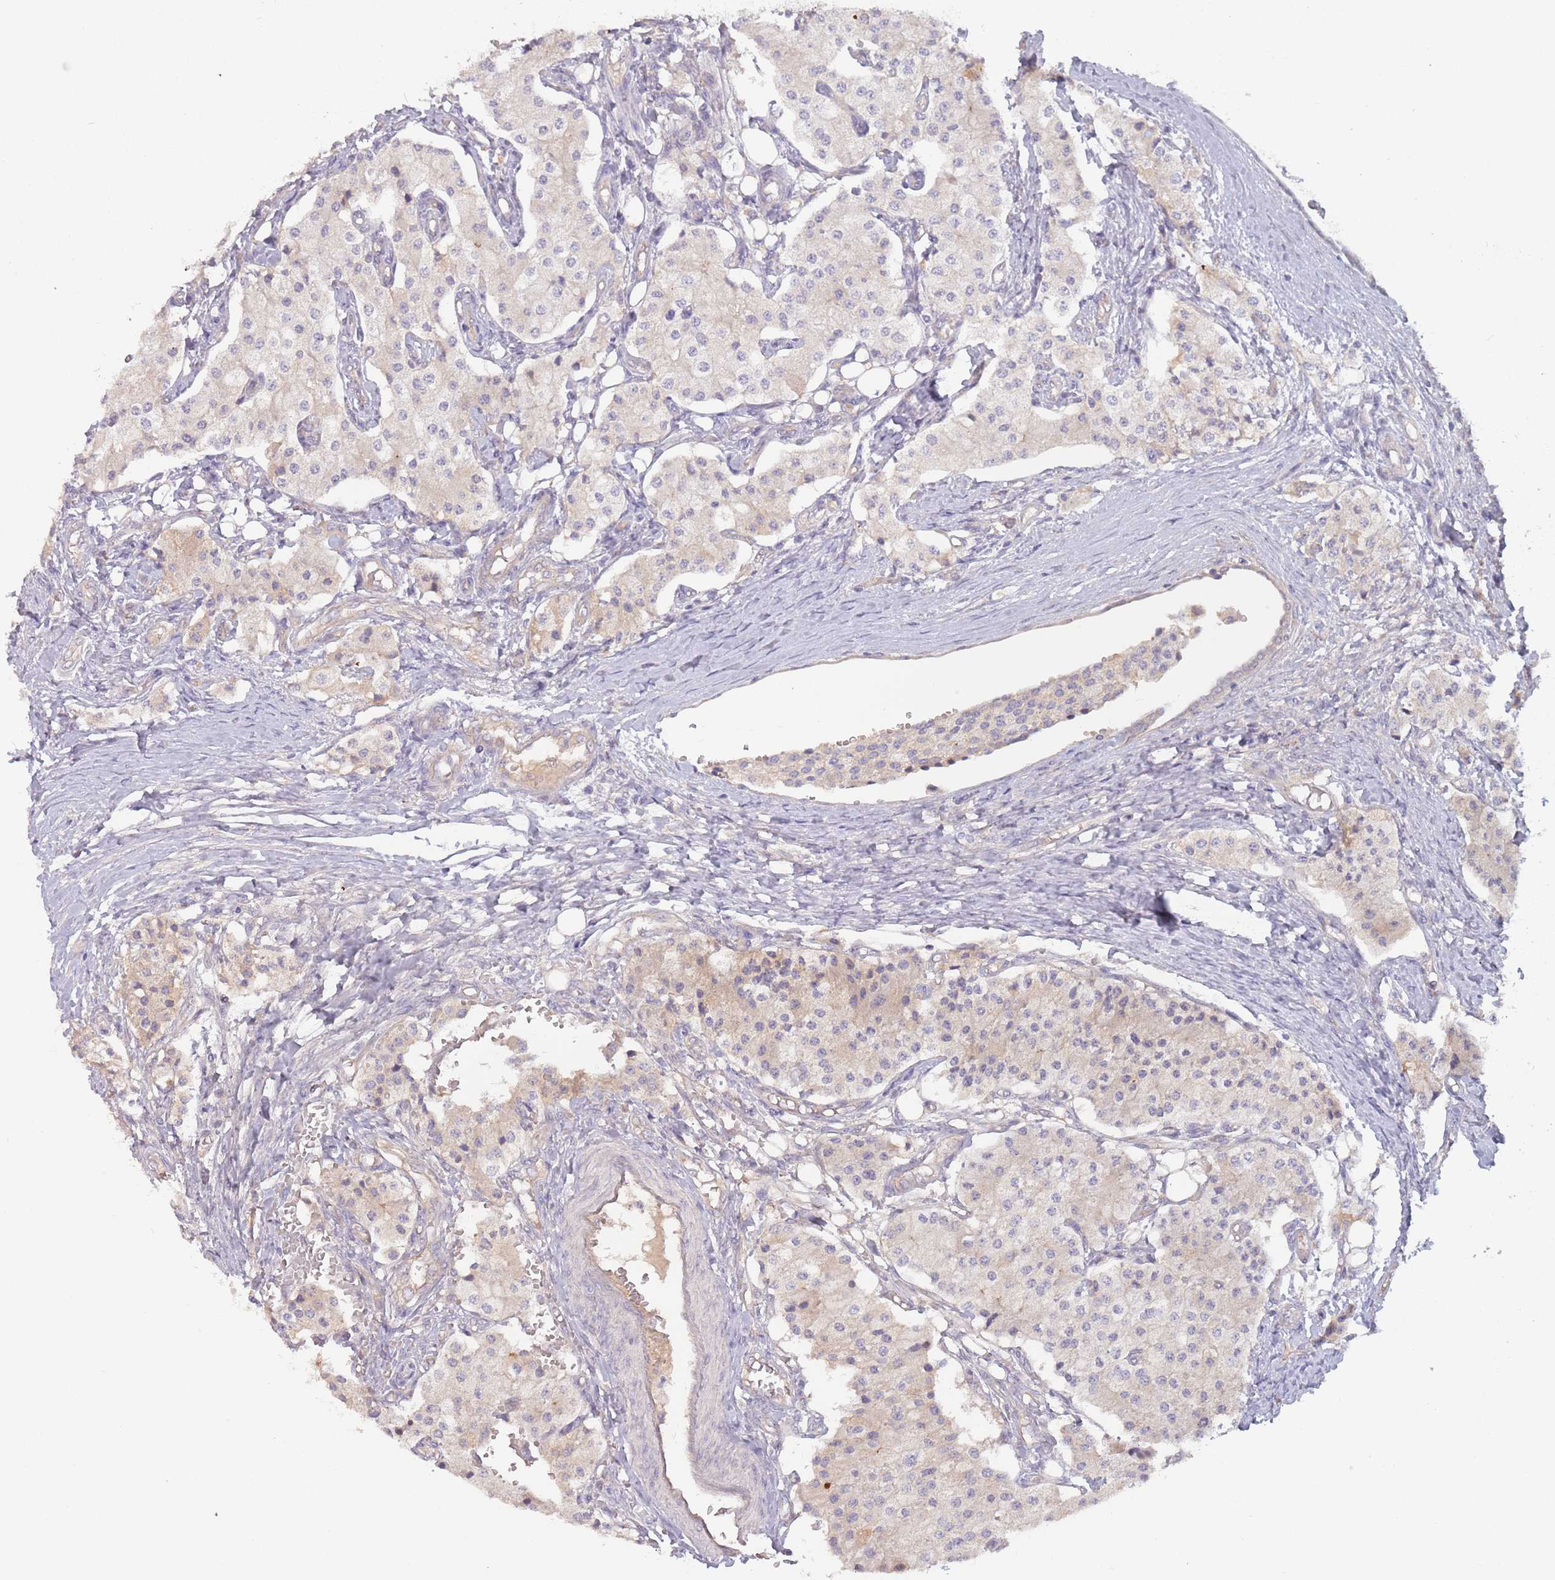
{"staining": {"intensity": "negative", "quantity": "none", "location": "none"}, "tissue": "carcinoid", "cell_type": "Tumor cells", "image_type": "cancer", "snomed": [{"axis": "morphology", "description": "Carcinoid, malignant, NOS"}, {"axis": "topography", "description": "Colon"}], "caption": "There is no significant positivity in tumor cells of carcinoid.", "gene": "SAV1", "patient": {"sex": "female", "age": 52}}